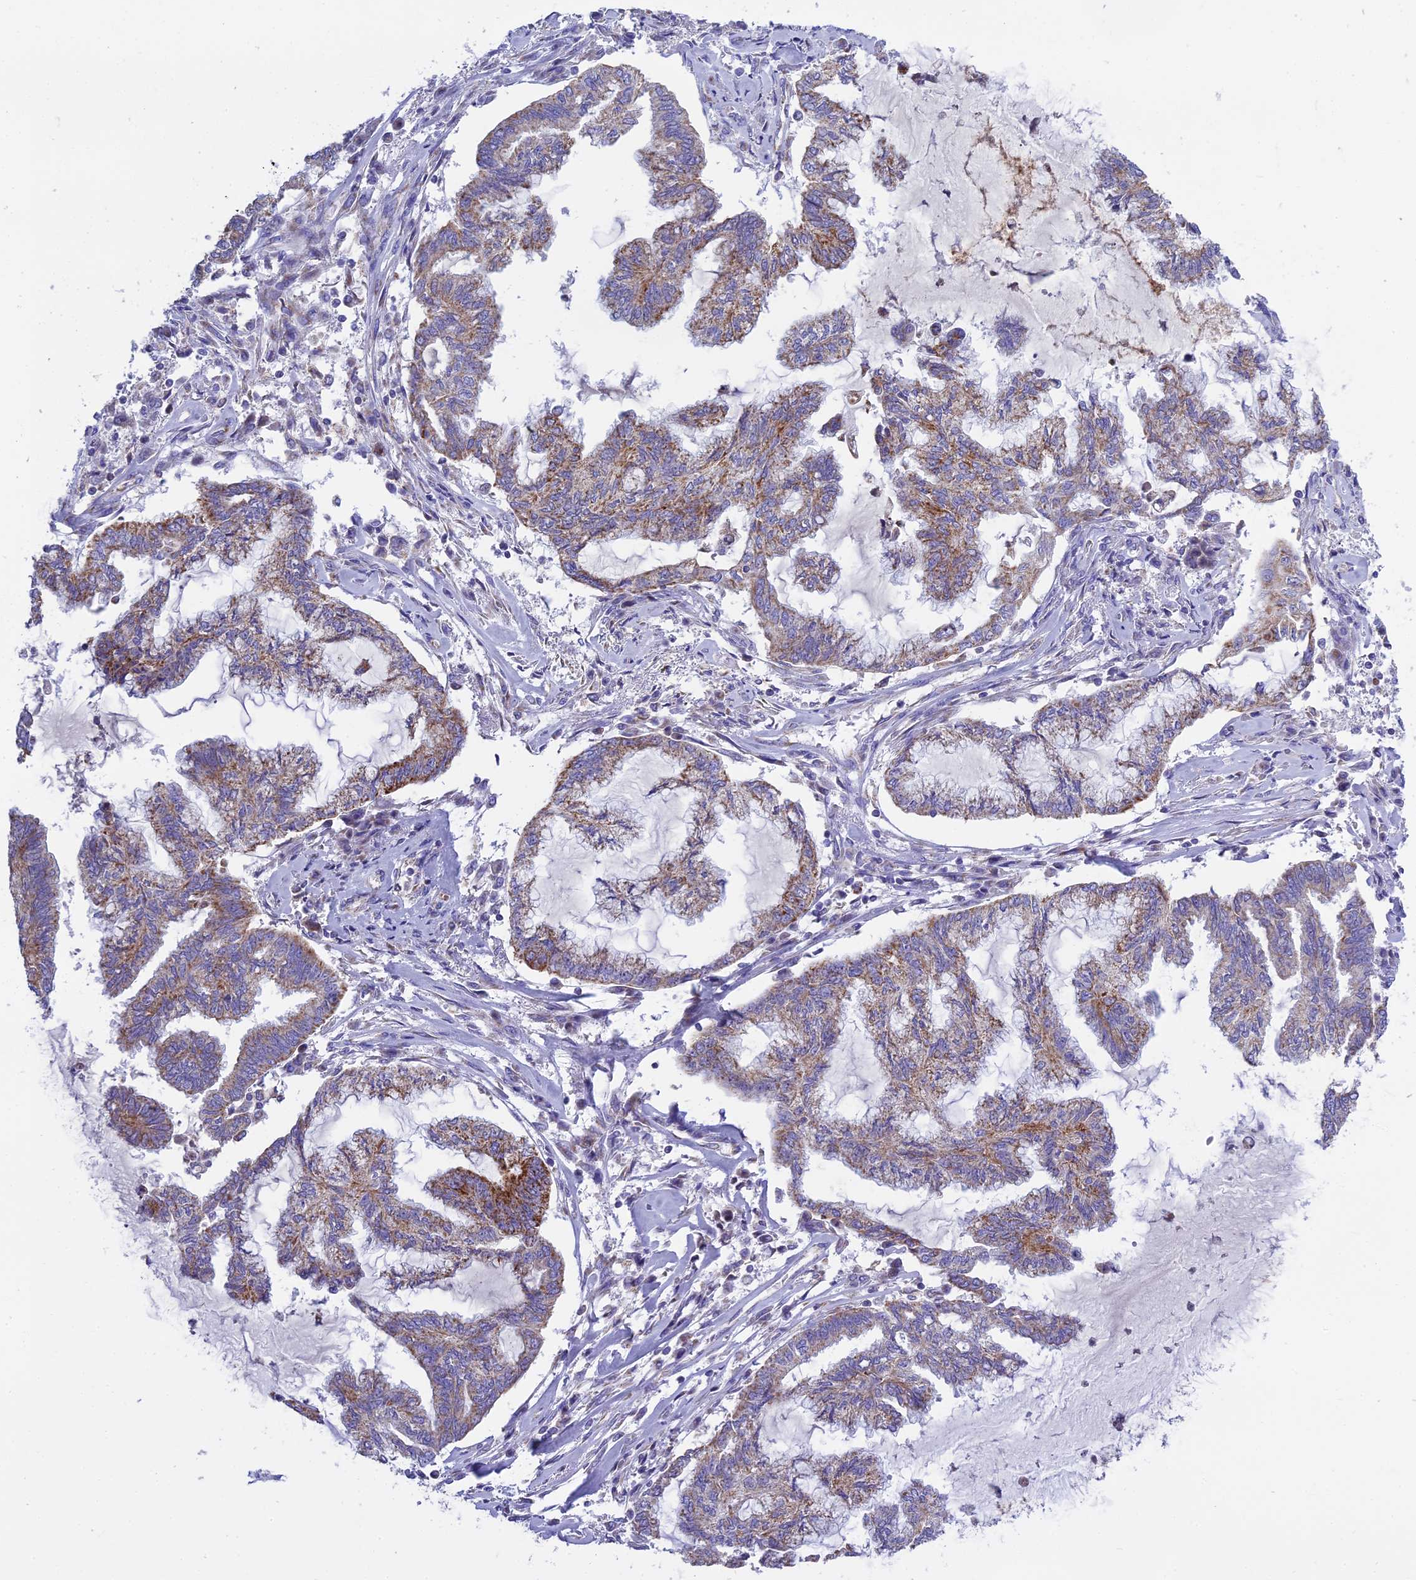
{"staining": {"intensity": "moderate", "quantity": ">75%", "location": "cytoplasmic/membranous"}, "tissue": "endometrial cancer", "cell_type": "Tumor cells", "image_type": "cancer", "snomed": [{"axis": "morphology", "description": "Adenocarcinoma, NOS"}, {"axis": "topography", "description": "Endometrium"}], "caption": "This histopathology image reveals IHC staining of human adenocarcinoma (endometrial), with medium moderate cytoplasmic/membranous expression in about >75% of tumor cells.", "gene": "MRPS34", "patient": {"sex": "female", "age": 86}}